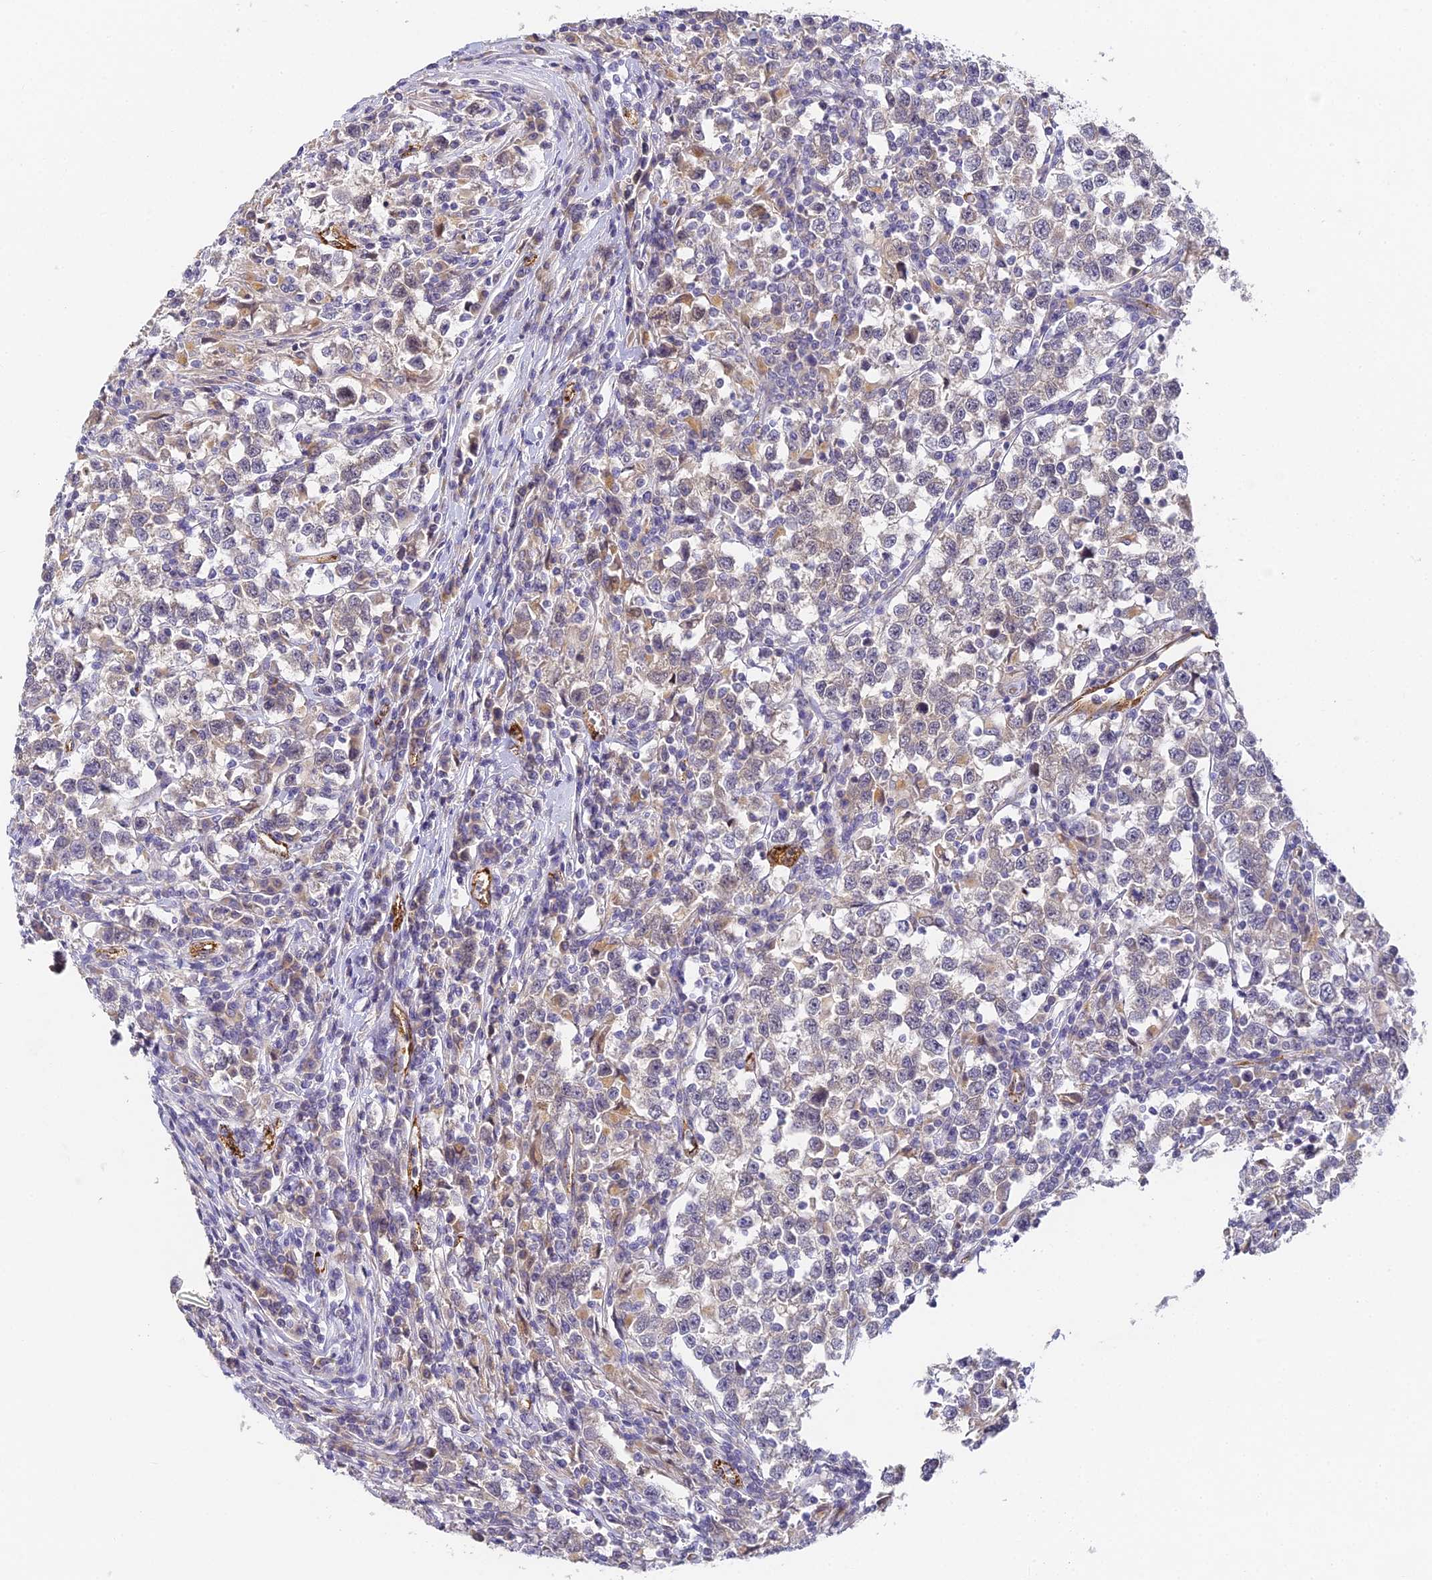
{"staining": {"intensity": "weak", "quantity": "<25%", "location": "cytoplasmic/membranous"}, "tissue": "testis cancer", "cell_type": "Tumor cells", "image_type": "cancer", "snomed": [{"axis": "morphology", "description": "Normal tissue, NOS"}, {"axis": "morphology", "description": "Seminoma, NOS"}, {"axis": "topography", "description": "Testis"}], "caption": "The micrograph exhibits no significant expression in tumor cells of testis cancer (seminoma).", "gene": "DNAAF10", "patient": {"sex": "male", "age": 43}}